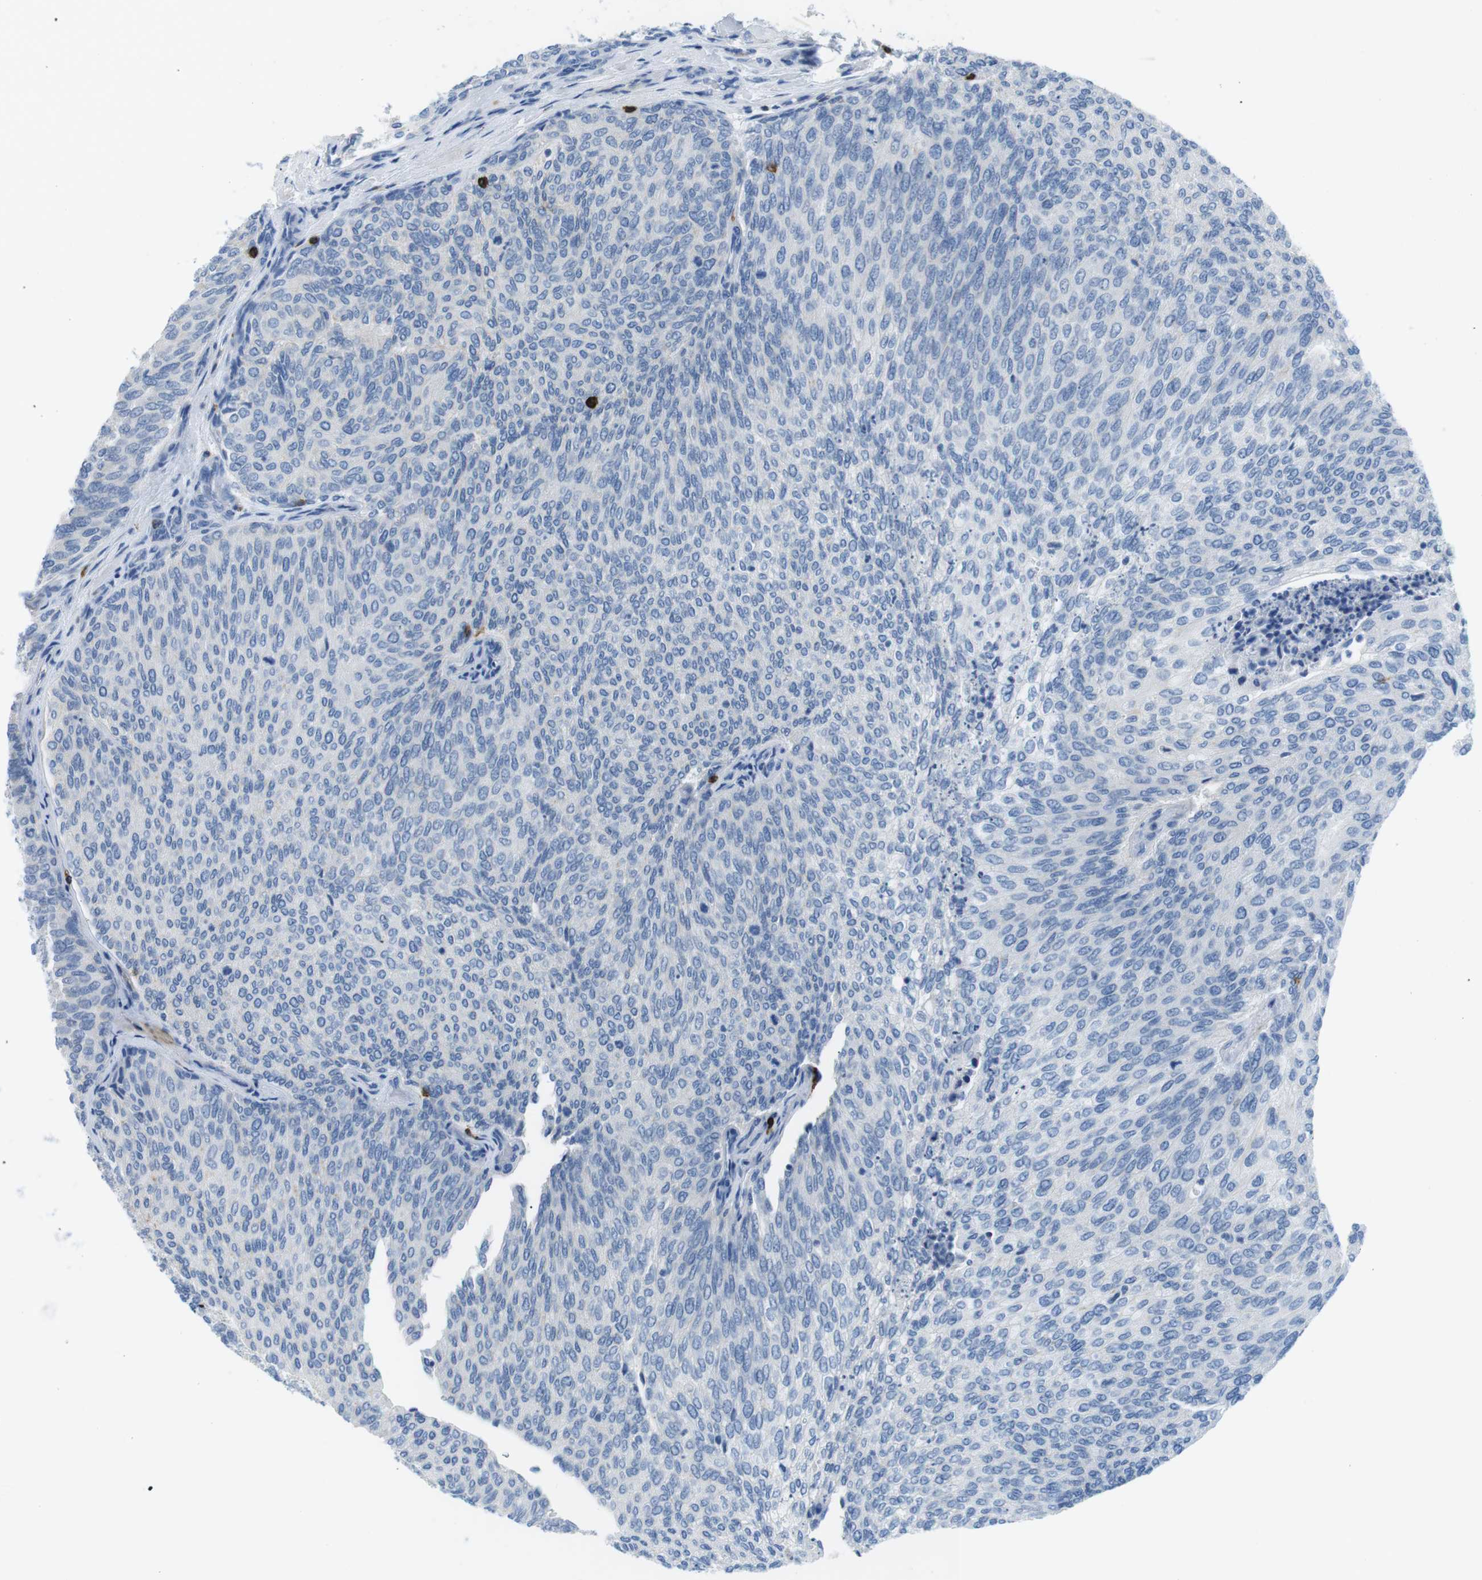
{"staining": {"intensity": "negative", "quantity": "none", "location": "none"}, "tissue": "urothelial cancer", "cell_type": "Tumor cells", "image_type": "cancer", "snomed": [{"axis": "morphology", "description": "Urothelial carcinoma, Low grade"}, {"axis": "topography", "description": "Urinary bladder"}], "caption": "Urothelial cancer was stained to show a protein in brown. There is no significant positivity in tumor cells. (DAB (3,3'-diaminobenzidine) immunohistochemistry (IHC) with hematoxylin counter stain).", "gene": "TNFRSF4", "patient": {"sex": "female", "age": 79}}